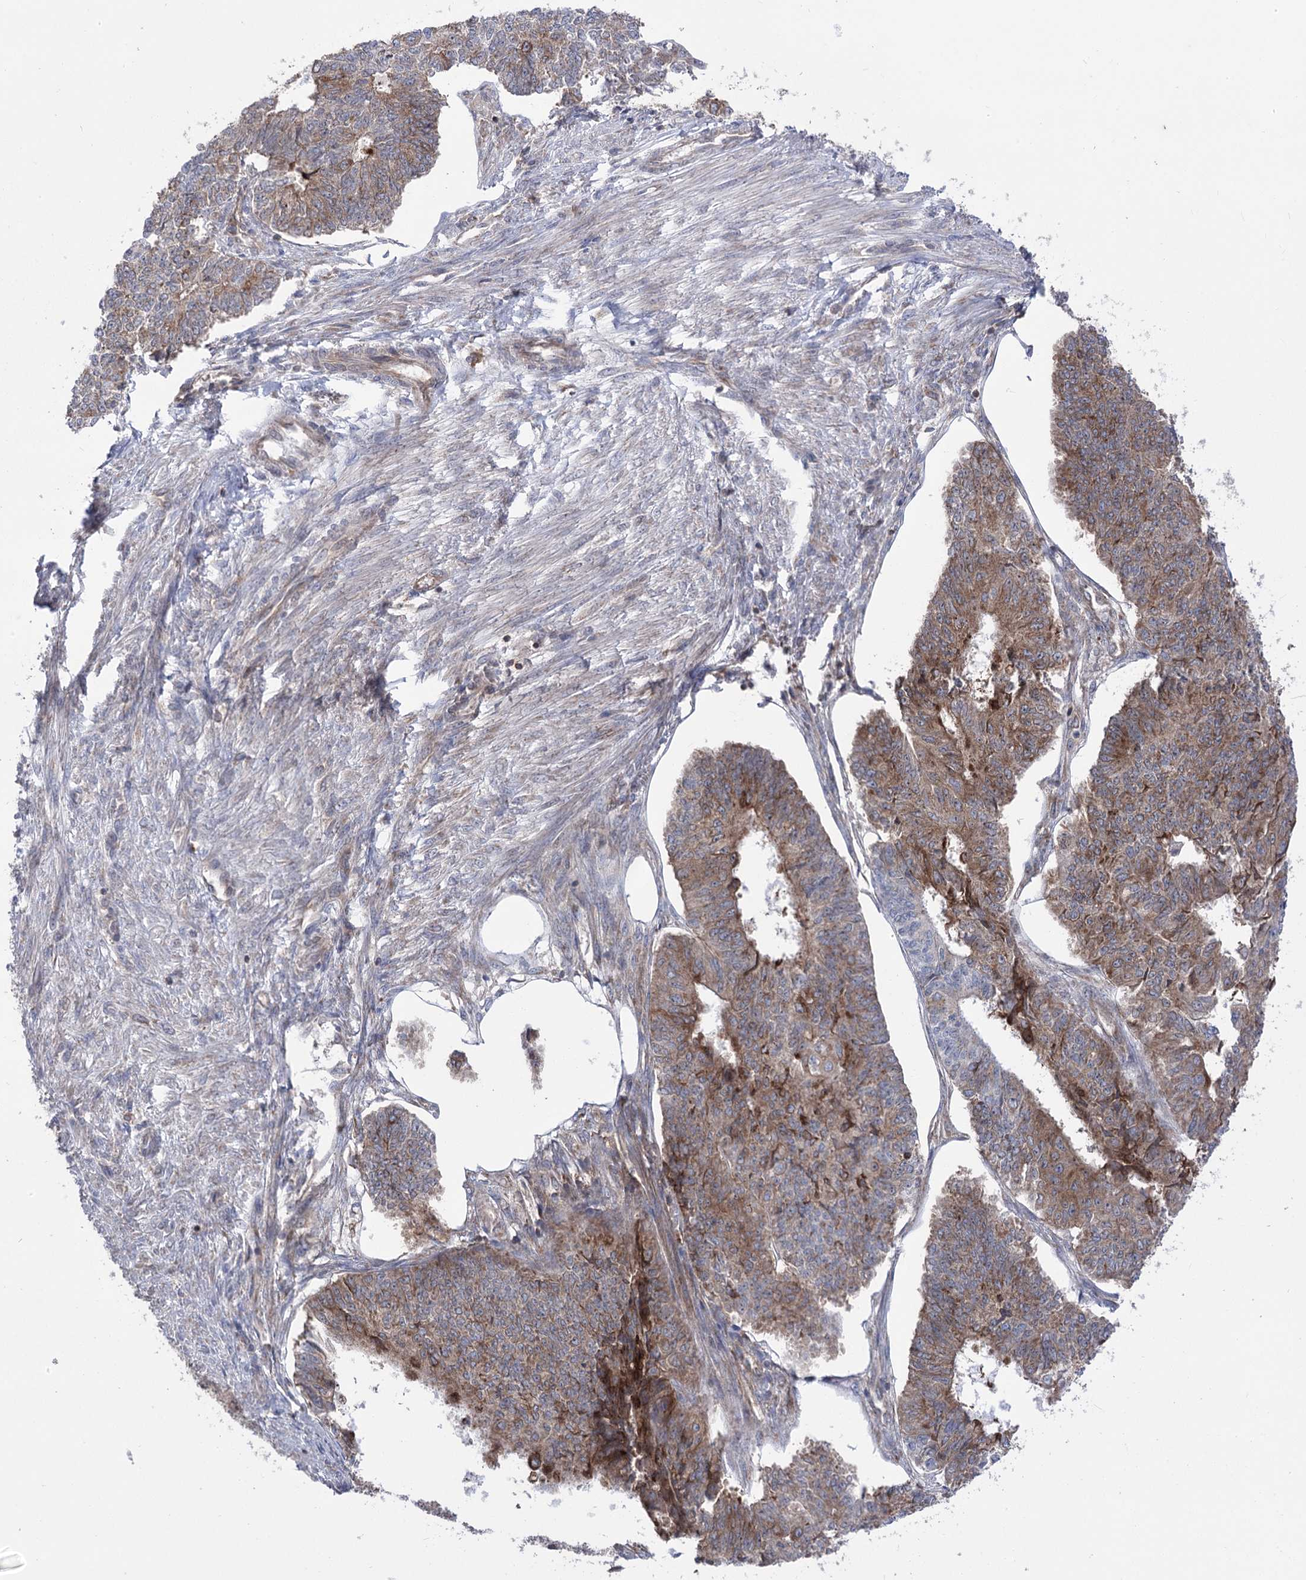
{"staining": {"intensity": "moderate", "quantity": ">75%", "location": "cytoplasmic/membranous"}, "tissue": "endometrial cancer", "cell_type": "Tumor cells", "image_type": "cancer", "snomed": [{"axis": "morphology", "description": "Adenocarcinoma, NOS"}, {"axis": "topography", "description": "Endometrium"}], "caption": "Protein expression analysis of human endometrial adenocarcinoma reveals moderate cytoplasmic/membranous positivity in approximately >75% of tumor cells. Nuclei are stained in blue.", "gene": "ZNF622", "patient": {"sex": "female", "age": 32}}